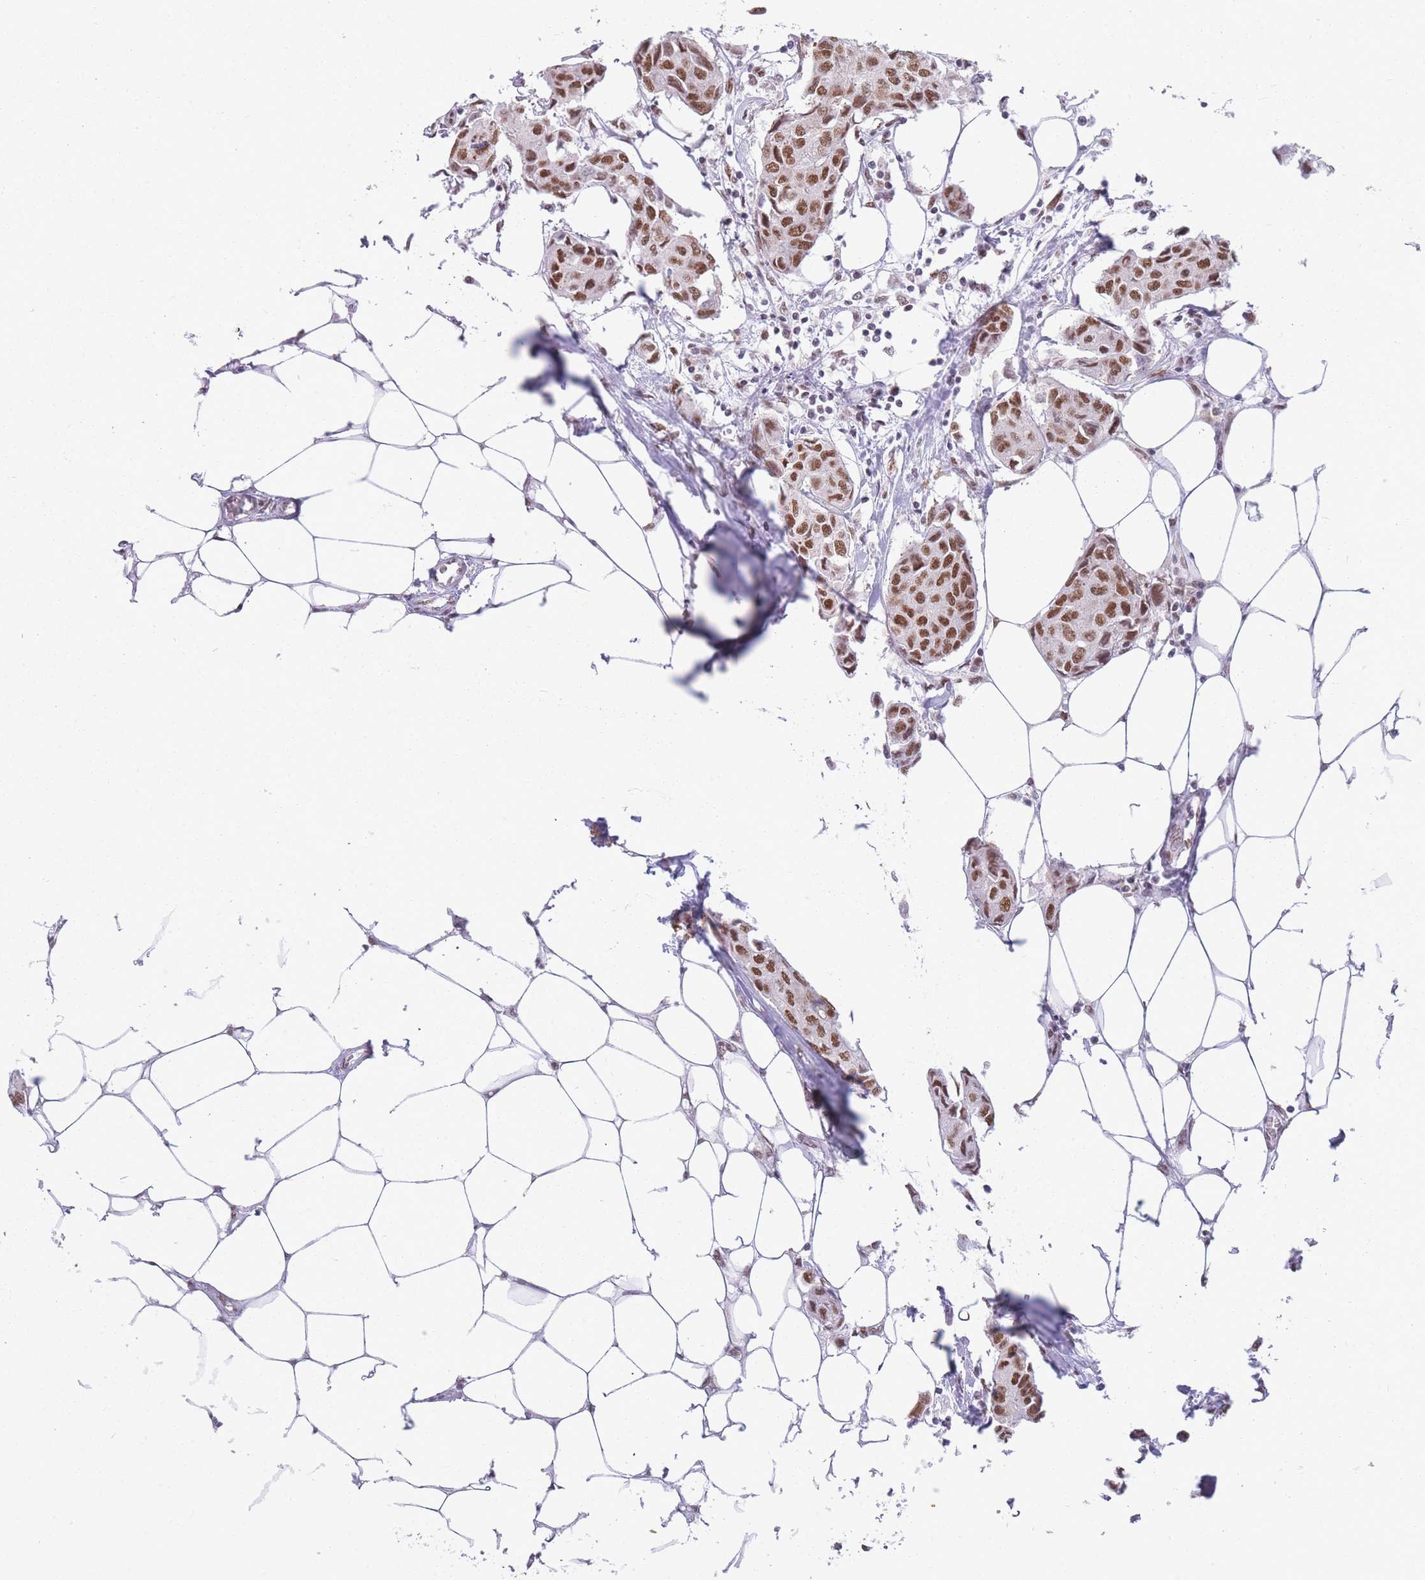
{"staining": {"intensity": "moderate", "quantity": ">75%", "location": "nuclear"}, "tissue": "breast cancer", "cell_type": "Tumor cells", "image_type": "cancer", "snomed": [{"axis": "morphology", "description": "Duct carcinoma"}, {"axis": "topography", "description": "Breast"}, {"axis": "topography", "description": "Lymph node"}], "caption": "Immunohistochemistry (IHC) histopathology image of neoplastic tissue: human breast intraductal carcinoma stained using immunohistochemistry (IHC) reveals medium levels of moderate protein expression localized specifically in the nuclear of tumor cells, appearing as a nuclear brown color.", "gene": "HNRNPUL1", "patient": {"sex": "female", "age": 80}}